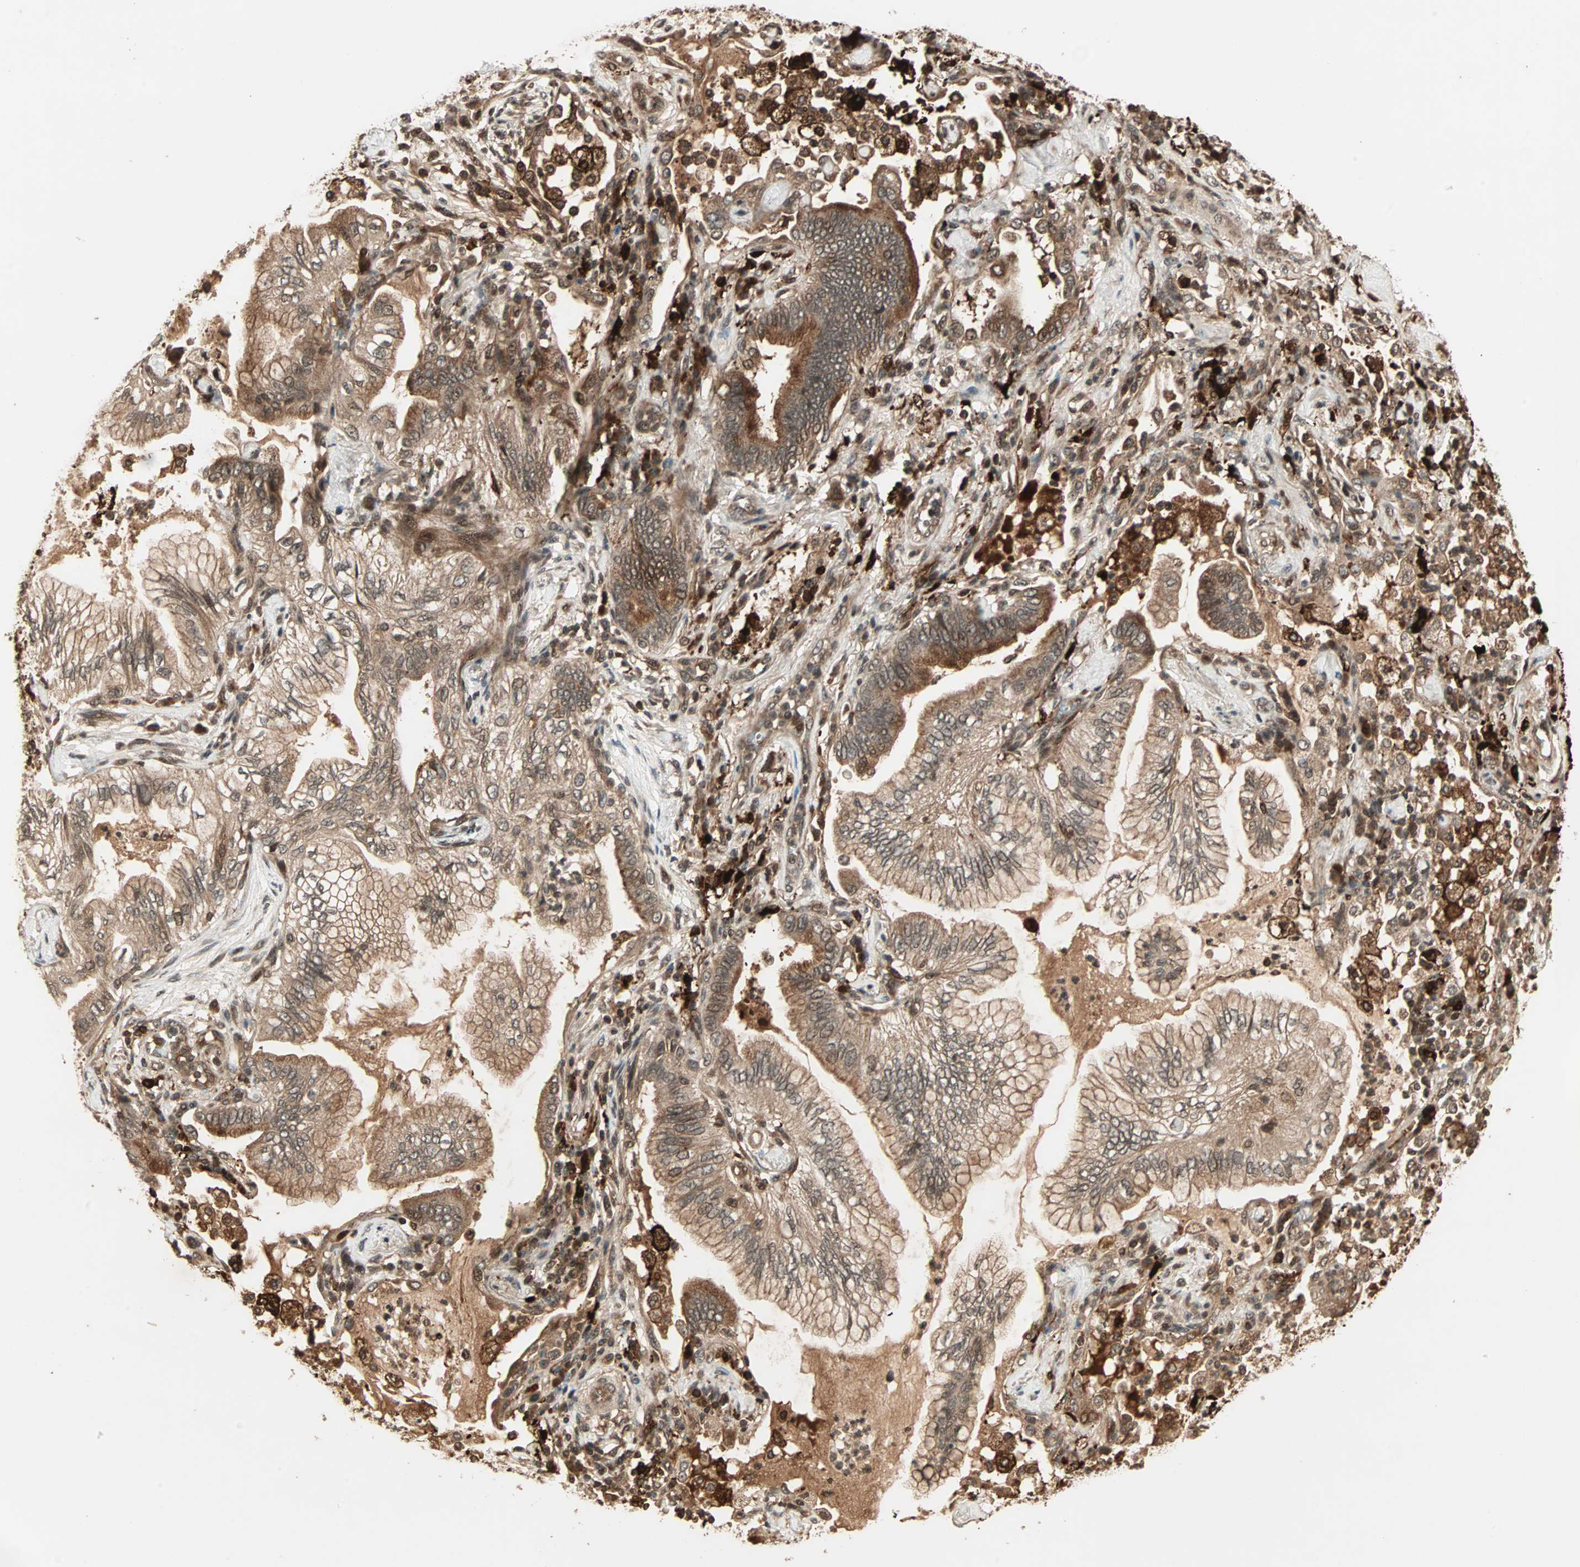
{"staining": {"intensity": "moderate", "quantity": ">75%", "location": "cytoplasmic/membranous"}, "tissue": "lung cancer", "cell_type": "Tumor cells", "image_type": "cancer", "snomed": [{"axis": "morphology", "description": "Normal tissue, NOS"}, {"axis": "morphology", "description": "Adenocarcinoma, NOS"}, {"axis": "topography", "description": "Bronchus"}, {"axis": "topography", "description": "Lung"}], "caption": "Protein staining of adenocarcinoma (lung) tissue shows moderate cytoplasmic/membranous expression in about >75% of tumor cells.", "gene": "RFFL", "patient": {"sex": "female", "age": 70}}